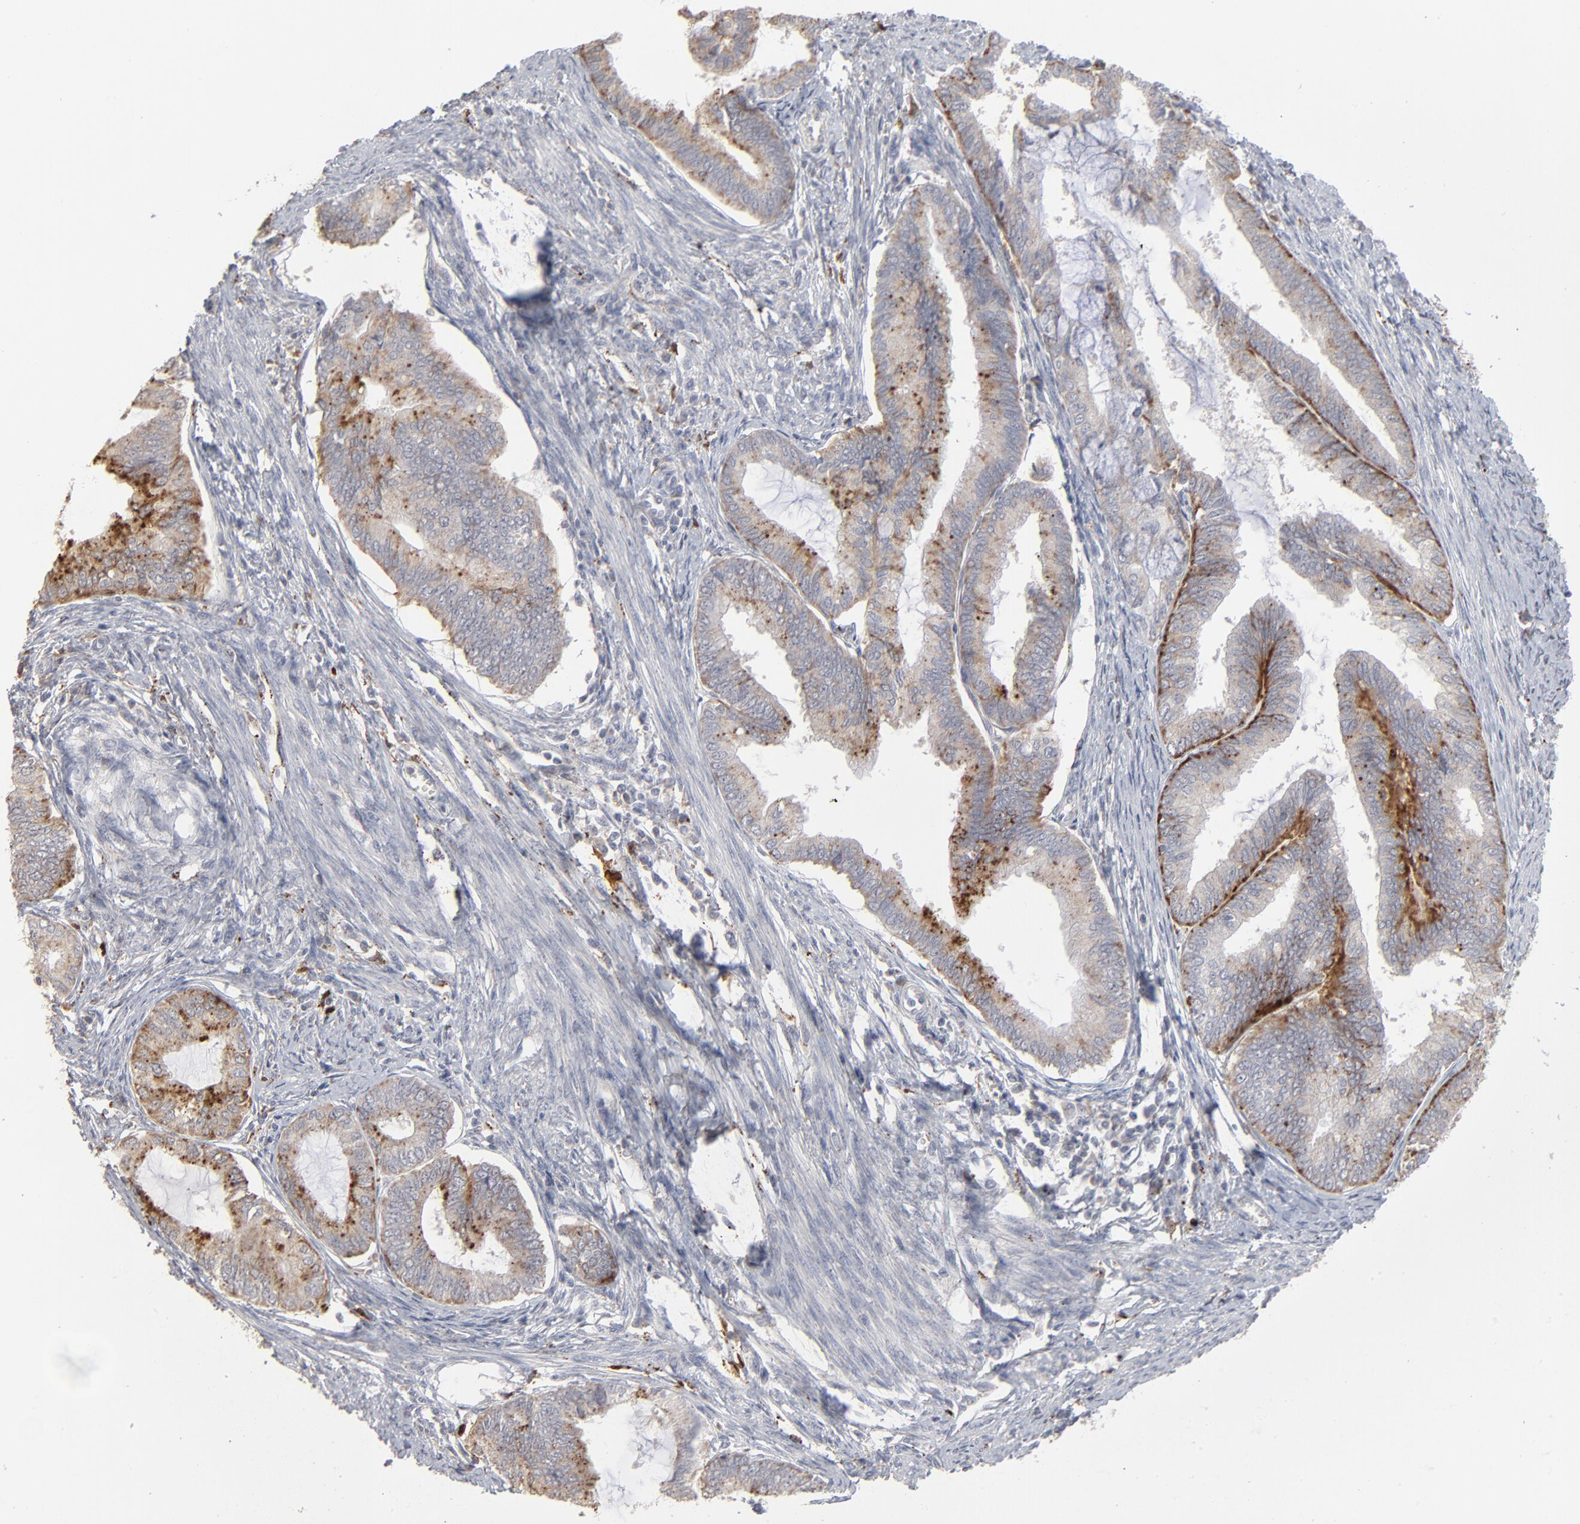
{"staining": {"intensity": "moderate", "quantity": "<25%", "location": "cytoplasmic/membranous"}, "tissue": "endometrial cancer", "cell_type": "Tumor cells", "image_type": "cancer", "snomed": [{"axis": "morphology", "description": "Adenocarcinoma, NOS"}, {"axis": "topography", "description": "Endometrium"}], "caption": "A brown stain highlights moderate cytoplasmic/membranous staining of a protein in human endometrial adenocarcinoma tumor cells. The staining is performed using DAB (3,3'-diaminobenzidine) brown chromogen to label protein expression. The nuclei are counter-stained blue using hematoxylin.", "gene": "POMT2", "patient": {"sex": "female", "age": 86}}